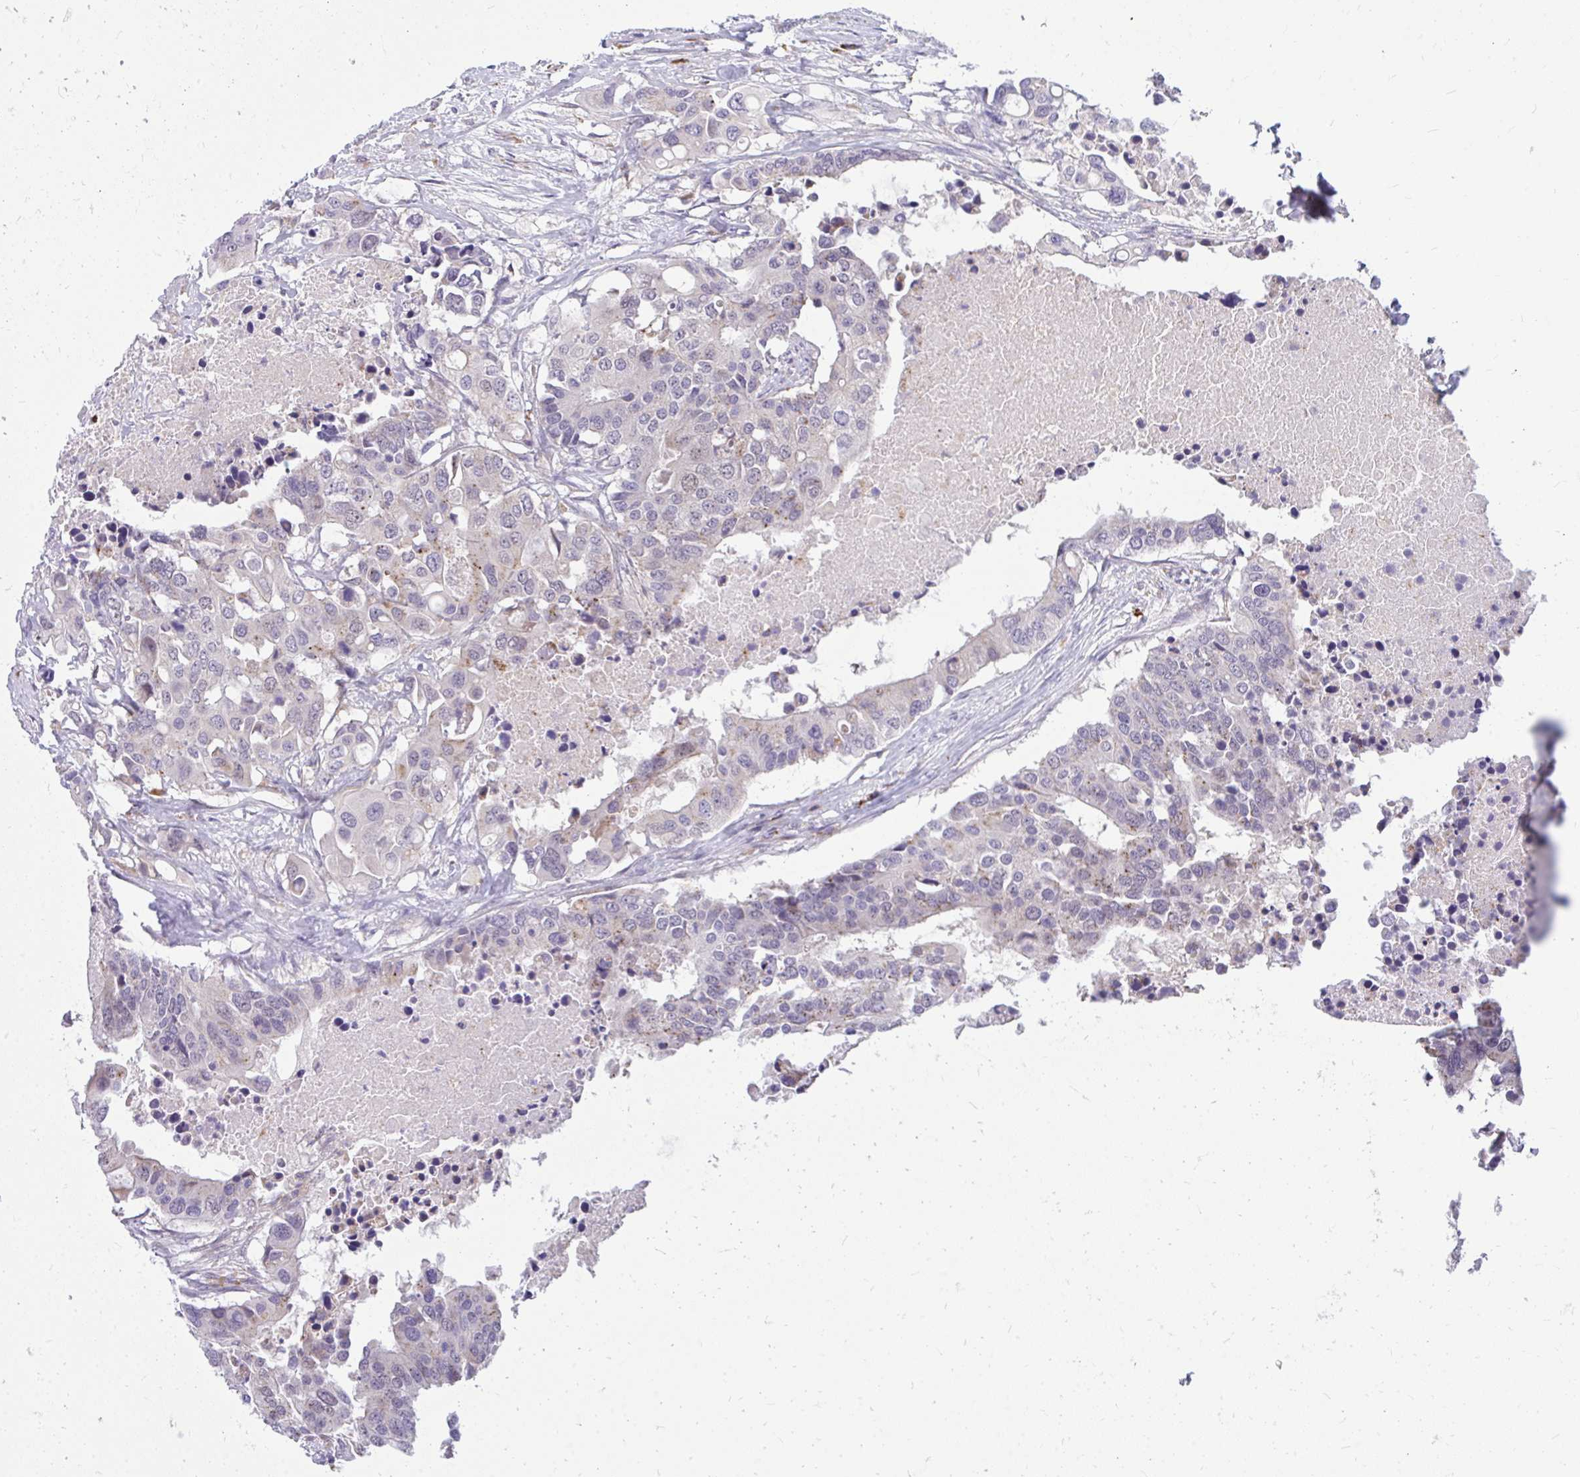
{"staining": {"intensity": "negative", "quantity": "none", "location": "none"}, "tissue": "colorectal cancer", "cell_type": "Tumor cells", "image_type": "cancer", "snomed": [{"axis": "morphology", "description": "Adenocarcinoma, NOS"}, {"axis": "topography", "description": "Colon"}], "caption": "This micrograph is of colorectal adenocarcinoma stained with IHC to label a protein in brown with the nuclei are counter-stained blue. There is no positivity in tumor cells. (Brightfield microscopy of DAB immunohistochemistry (IHC) at high magnification).", "gene": "ZSCAN25", "patient": {"sex": "male", "age": 77}}